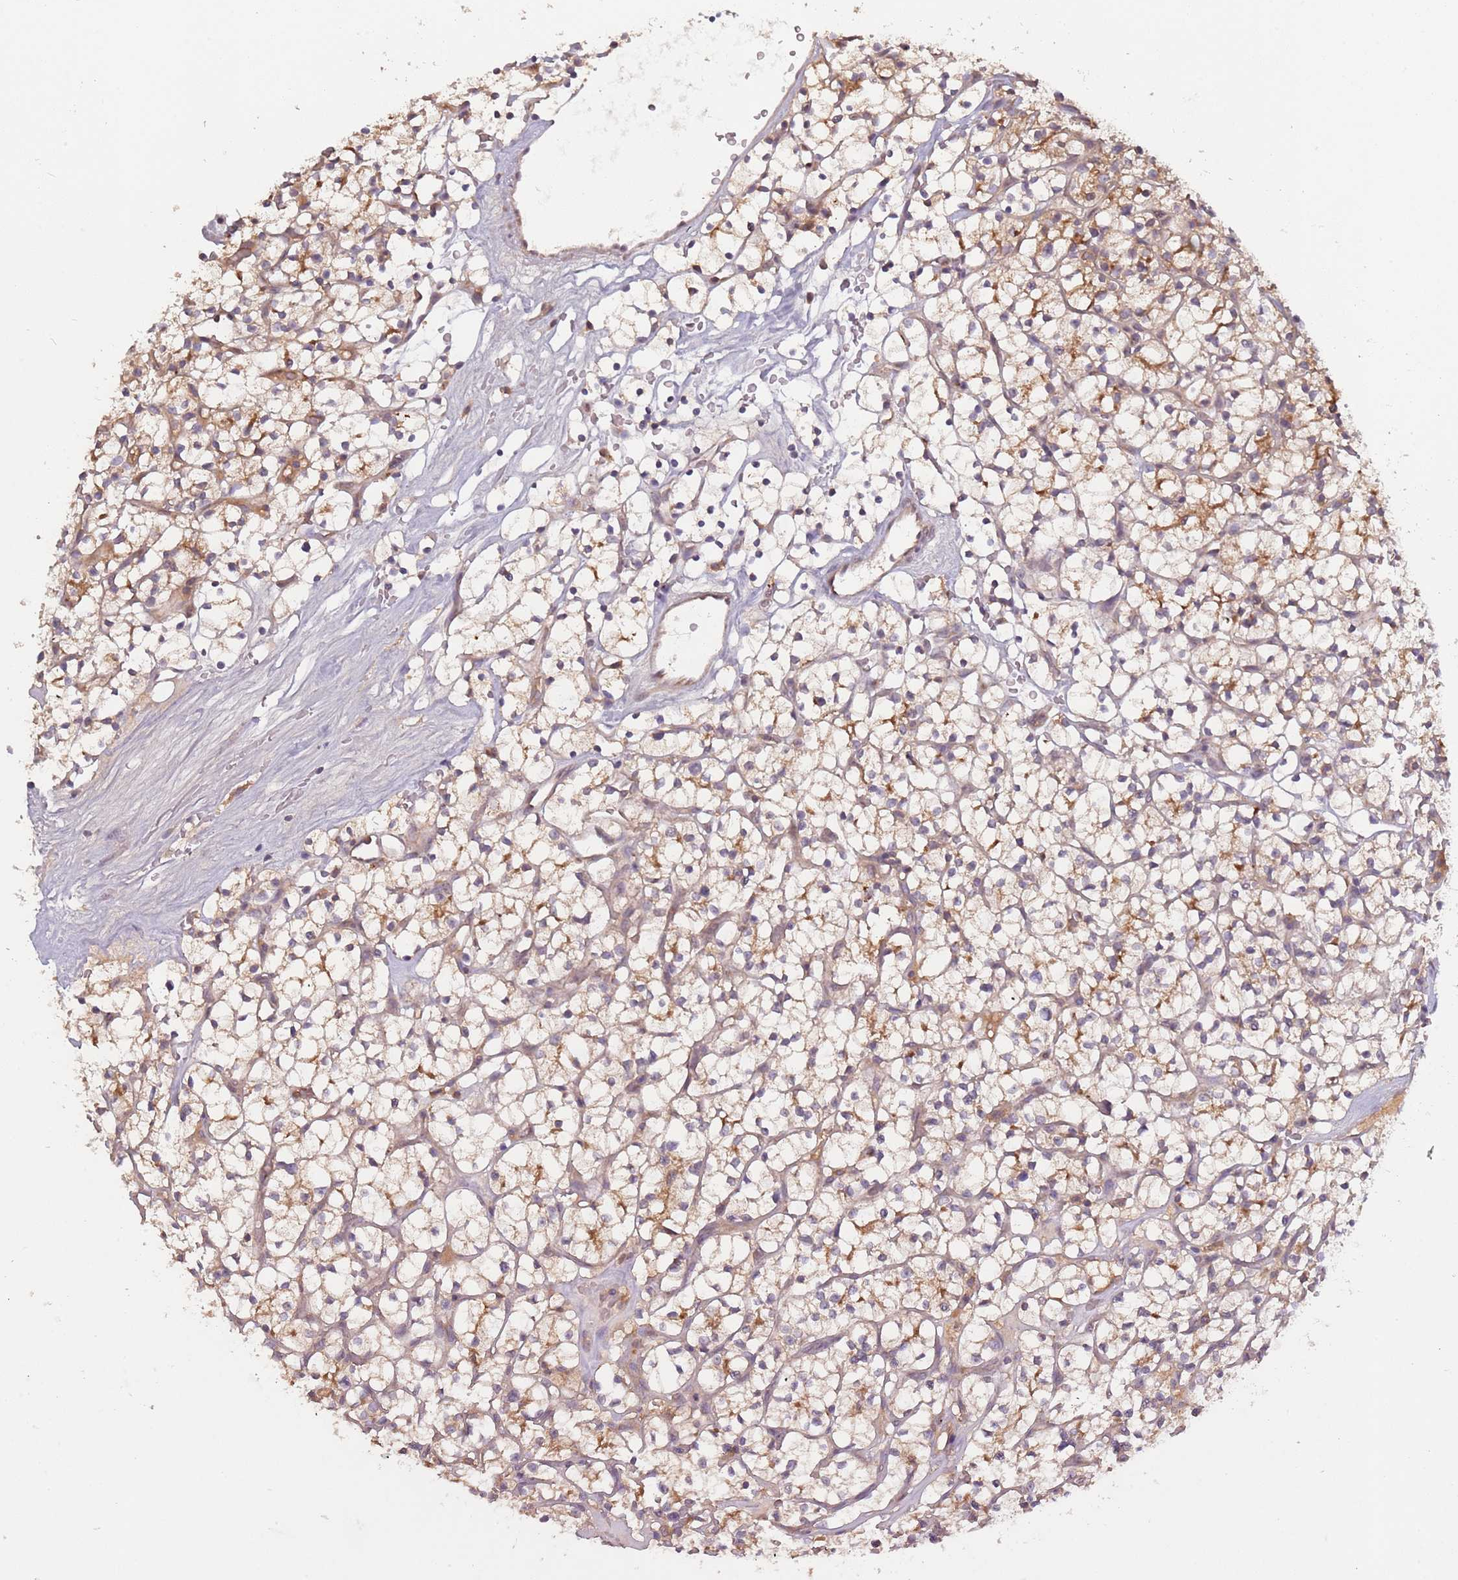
{"staining": {"intensity": "moderate", "quantity": "<25%", "location": "cytoplasmic/membranous"}, "tissue": "renal cancer", "cell_type": "Tumor cells", "image_type": "cancer", "snomed": [{"axis": "morphology", "description": "Adenocarcinoma, NOS"}, {"axis": "topography", "description": "Kidney"}], "caption": "Protein expression analysis of human renal cancer reveals moderate cytoplasmic/membranous expression in about <25% of tumor cells. The staining is performed using DAB brown chromogen to label protein expression. The nuclei are counter-stained blue using hematoxylin.", "gene": "USP32", "patient": {"sex": "female", "age": 64}}